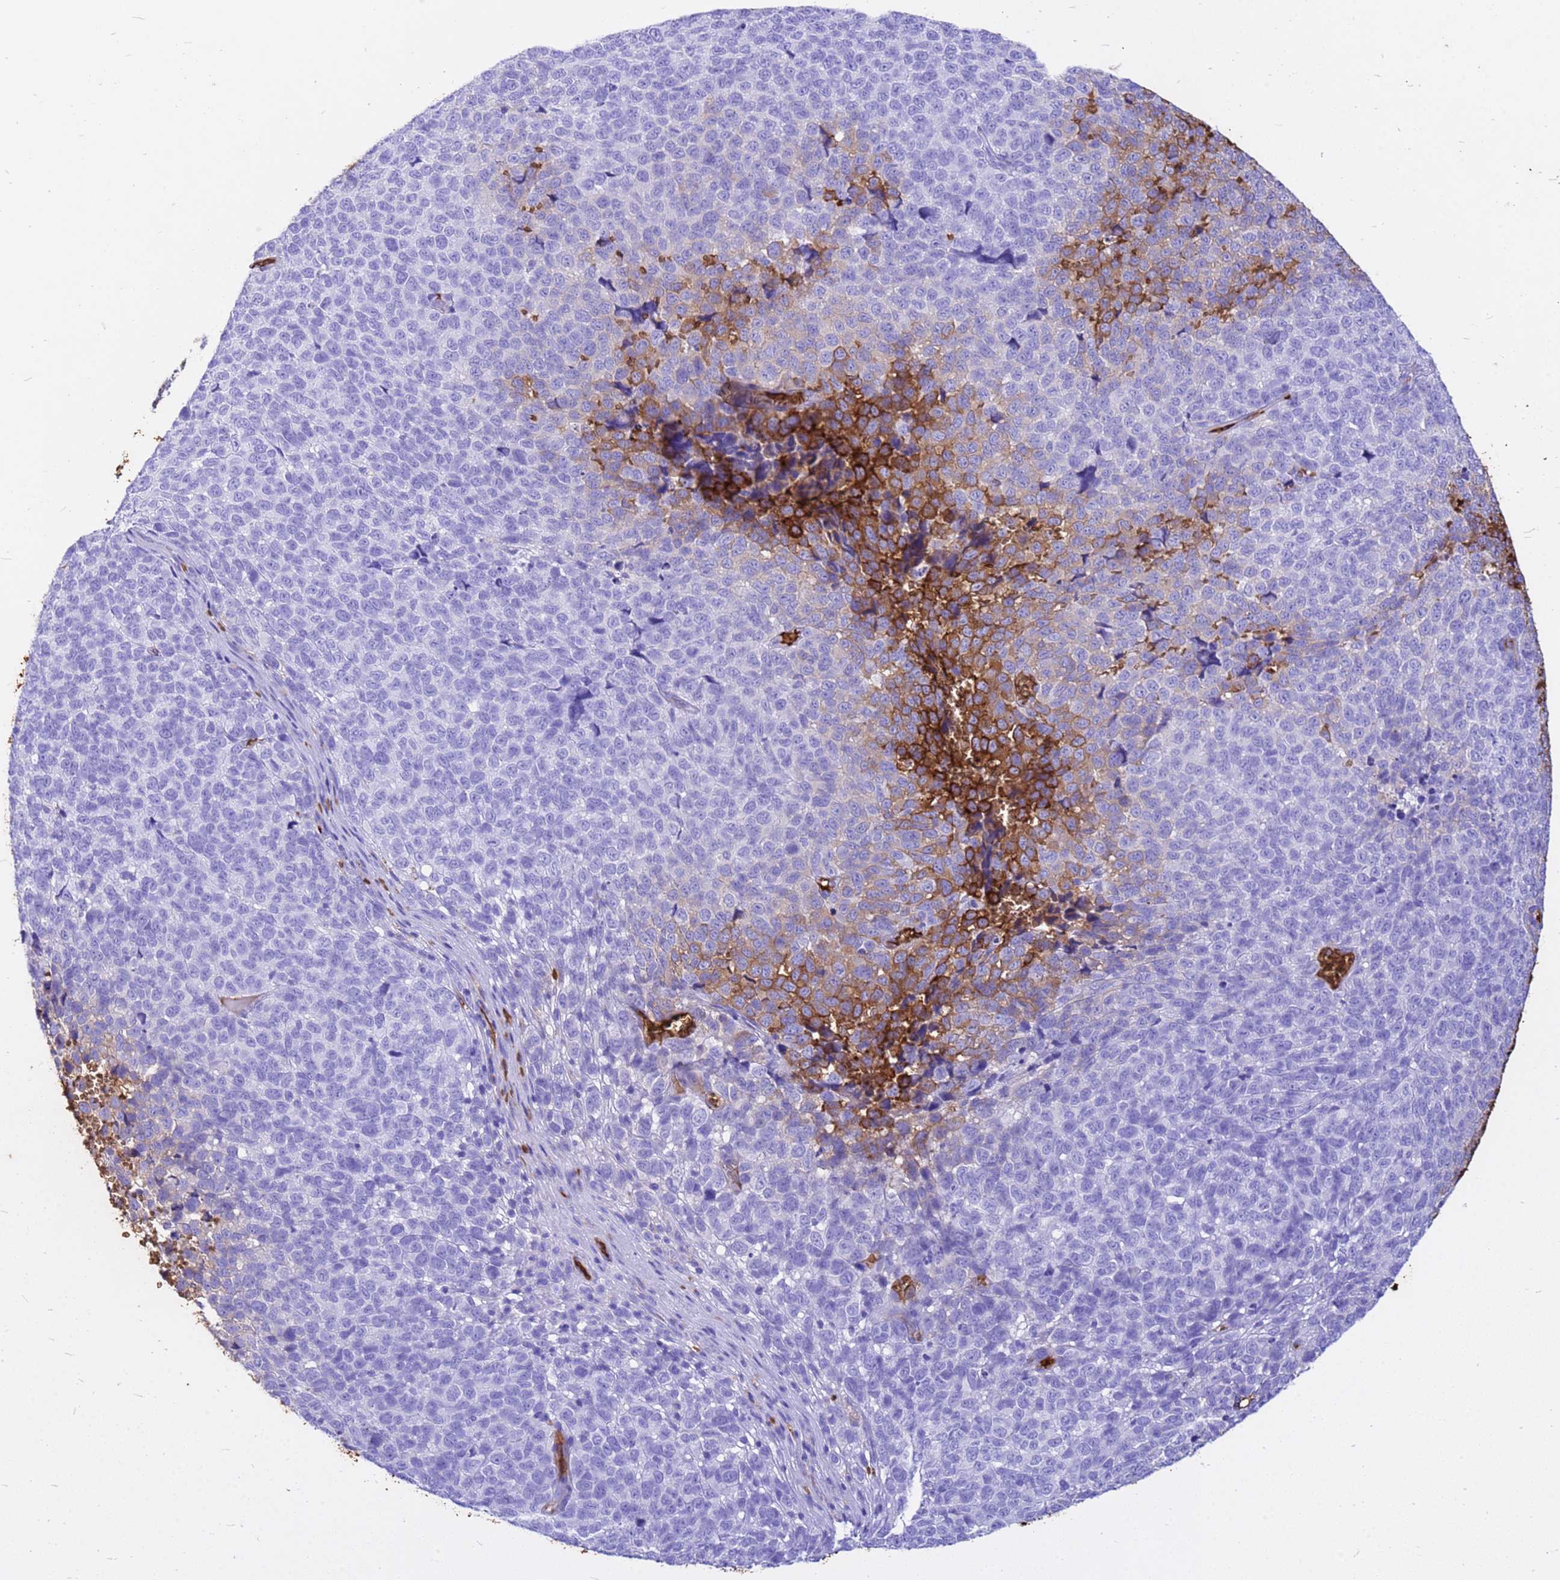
{"staining": {"intensity": "moderate", "quantity": "<25%", "location": "cytoplasmic/membranous"}, "tissue": "melanoma", "cell_type": "Tumor cells", "image_type": "cancer", "snomed": [{"axis": "morphology", "description": "Malignant melanoma, NOS"}, {"axis": "topography", "description": "Nose, NOS"}], "caption": "This is a photomicrograph of immunohistochemistry staining of melanoma, which shows moderate positivity in the cytoplasmic/membranous of tumor cells.", "gene": "HBA2", "patient": {"sex": "female", "age": 48}}